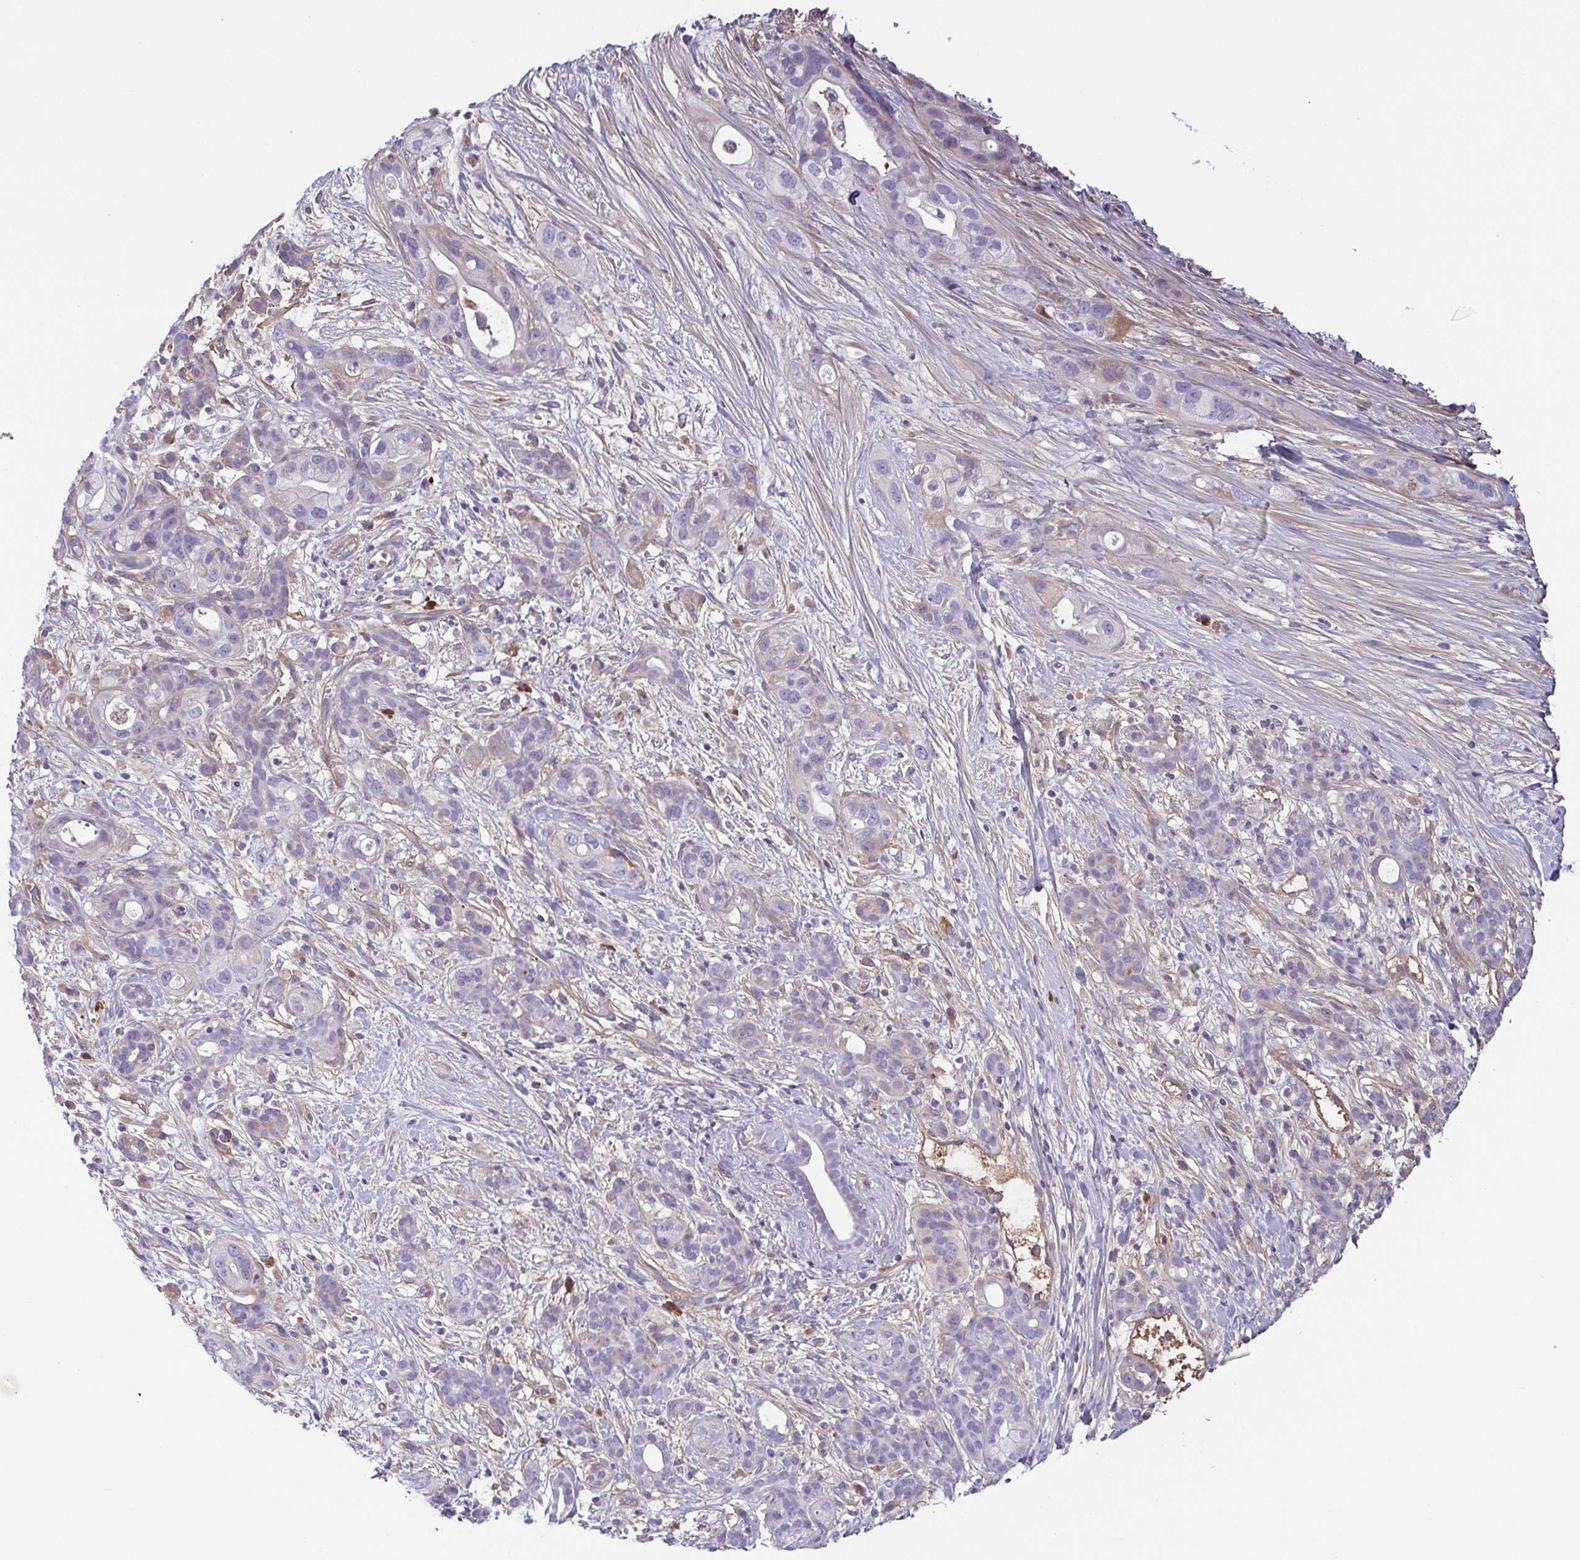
{"staining": {"intensity": "negative", "quantity": "none", "location": "none"}, "tissue": "pancreatic cancer", "cell_type": "Tumor cells", "image_type": "cancer", "snomed": [{"axis": "morphology", "description": "Adenocarcinoma, NOS"}, {"axis": "topography", "description": "Pancreas"}], "caption": "IHC of pancreatic adenocarcinoma reveals no positivity in tumor cells. Nuclei are stained in blue.", "gene": "ECM1", "patient": {"sex": "male", "age": 44}}